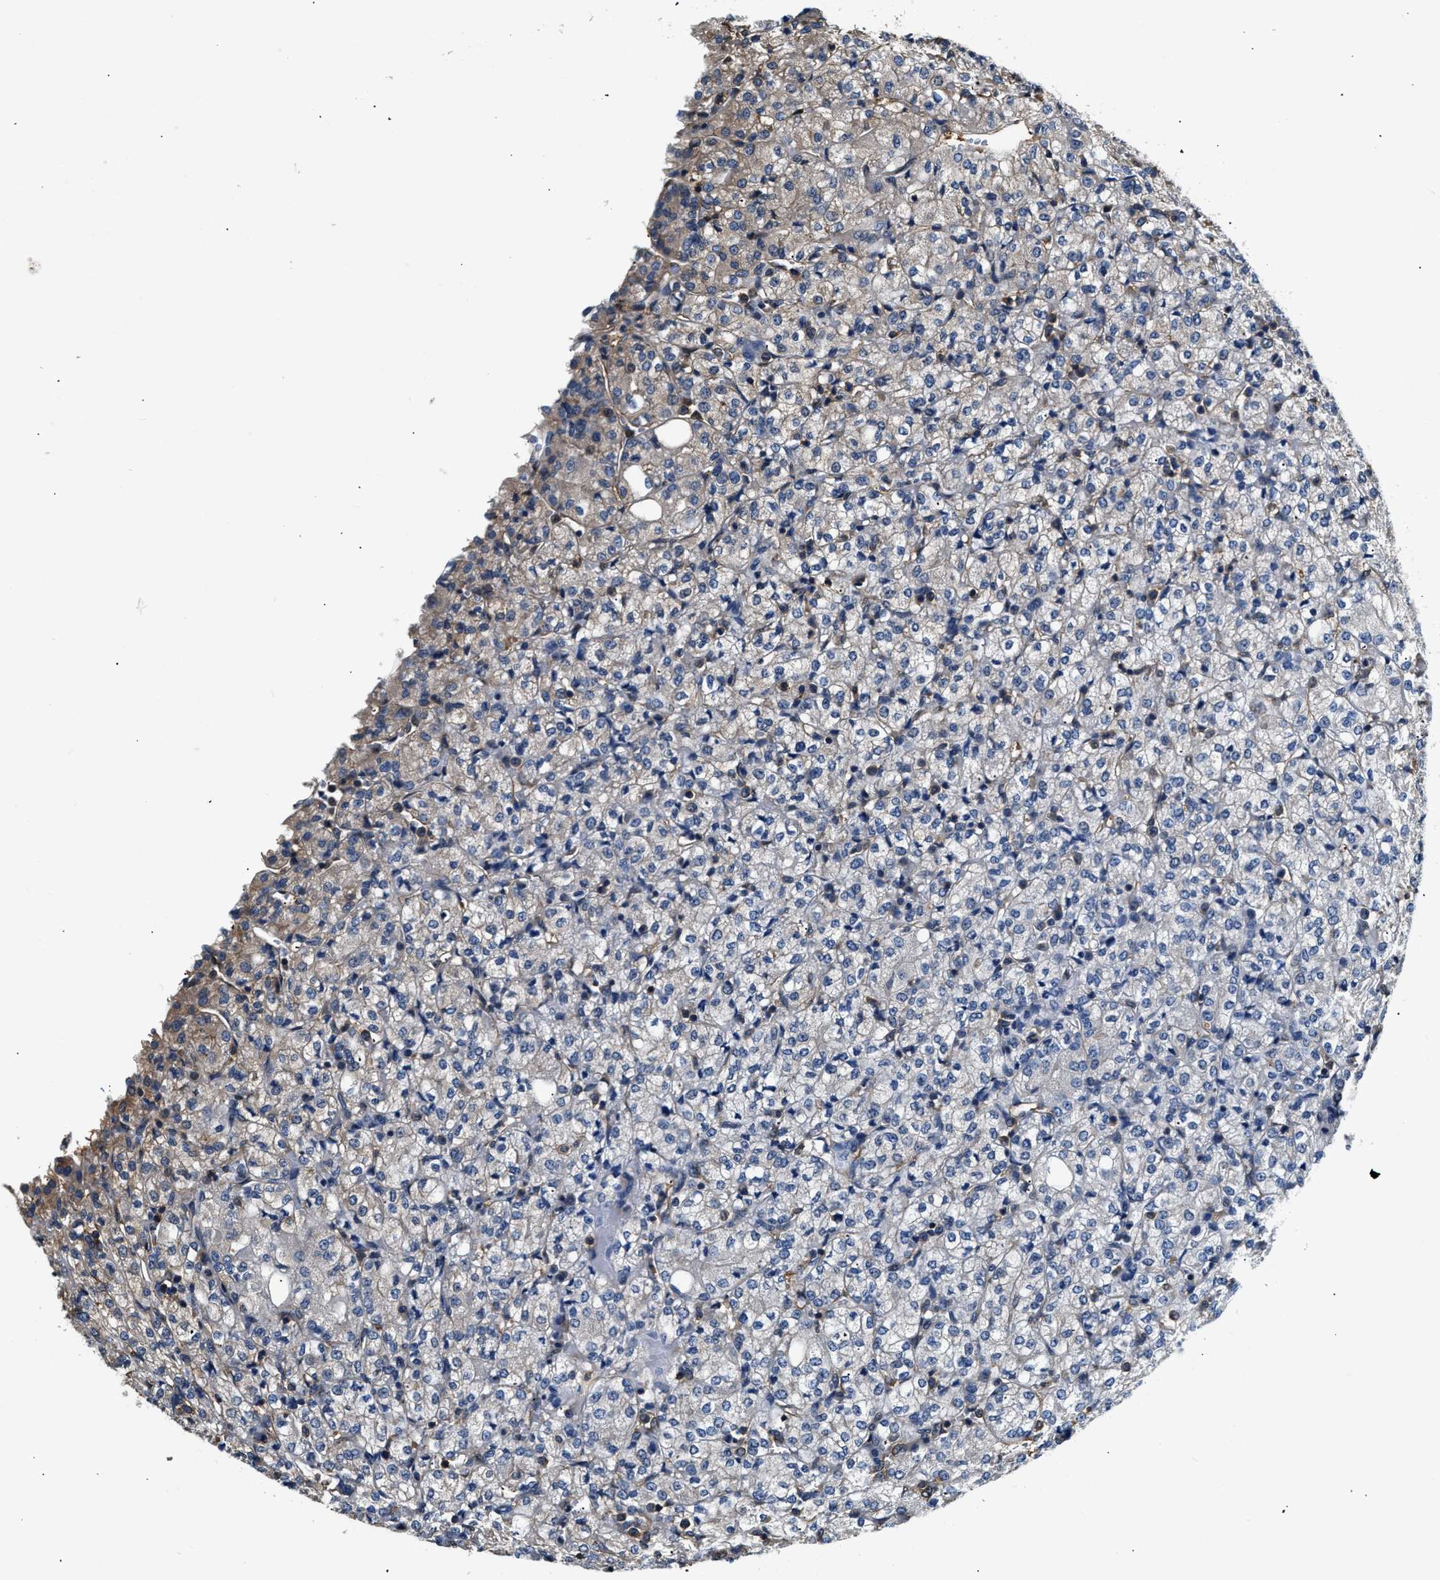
{"staining": {"intensity": "weak", "quantity": "<25%", "location": "cytoplasmic/membranous"}, "tissue": "renal cancer", "cell_type": "Tumor cells", "image_type": "cancer", "snomed": [{"axis": "morphology", "description": "Adenocarcinoma, NOS"}, {"axis": "topography", "description": "Kidney"}], "caption": "Tumor cells show no significant protein expression in adenocarcinoma (renal).", "gene": "PPP2R1B", "patient": {"sex": "male", "age": 77}}